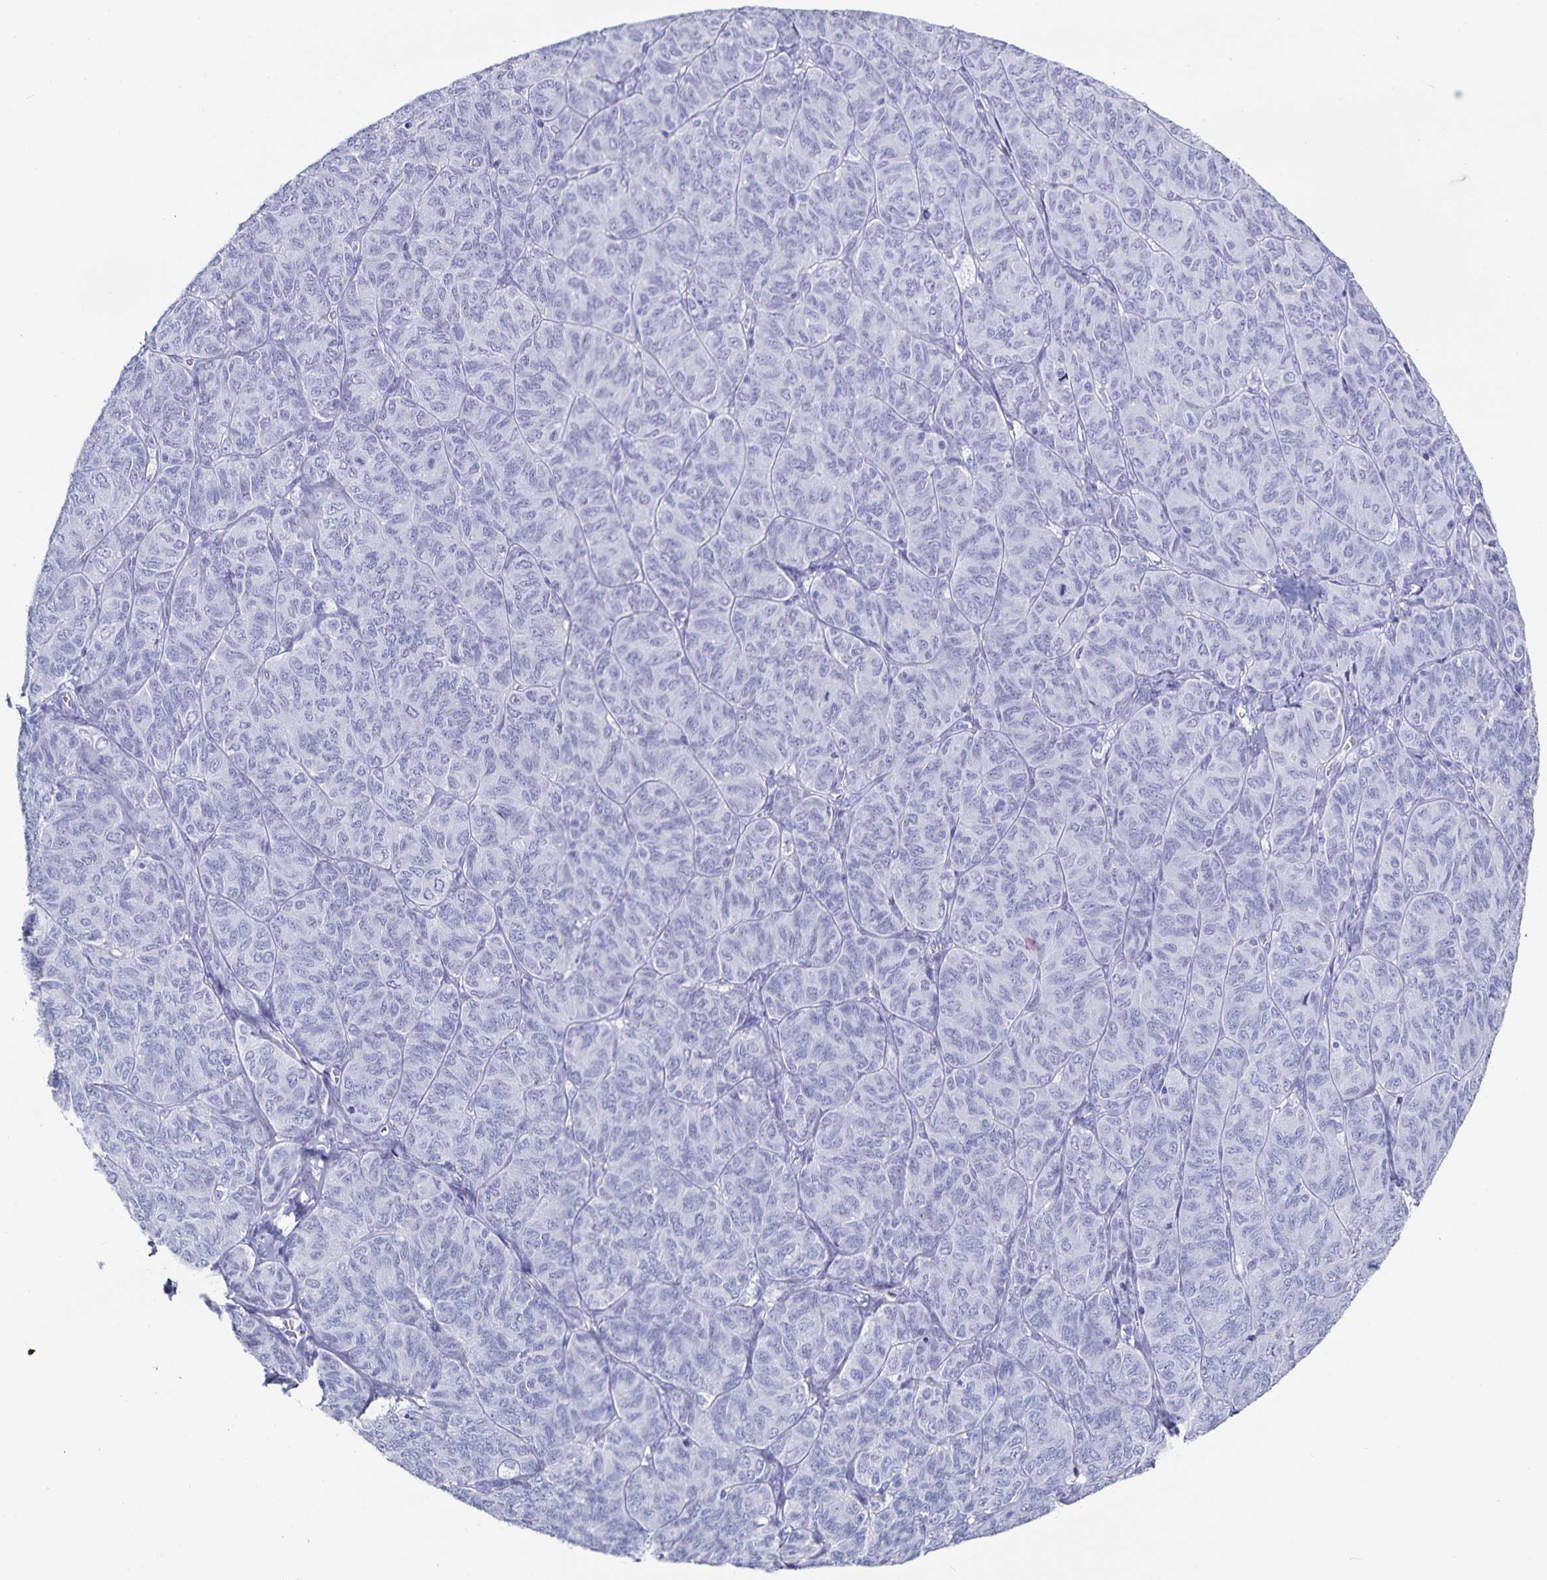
{"staining": {"intensity": "negative", "quantity": "none", "location": "none"}, "tissue": "ovarian cancer", "cell_type": "Tumor cells", "image_type": "cancer", "snomed": [{"axis": "morphology", "description": "Carcinoma, endometroid"}, {"axis": "topography", "description": "Ovary"}], "caption": "Immunohistochemistry (IHC) photomicrograph of human ovarian endometroid carcinoma stained for a protein (brown), which displays no staining in tumor cells.", "gene": "C19orf73", "patient": {"sex": "female", "age": 80}}